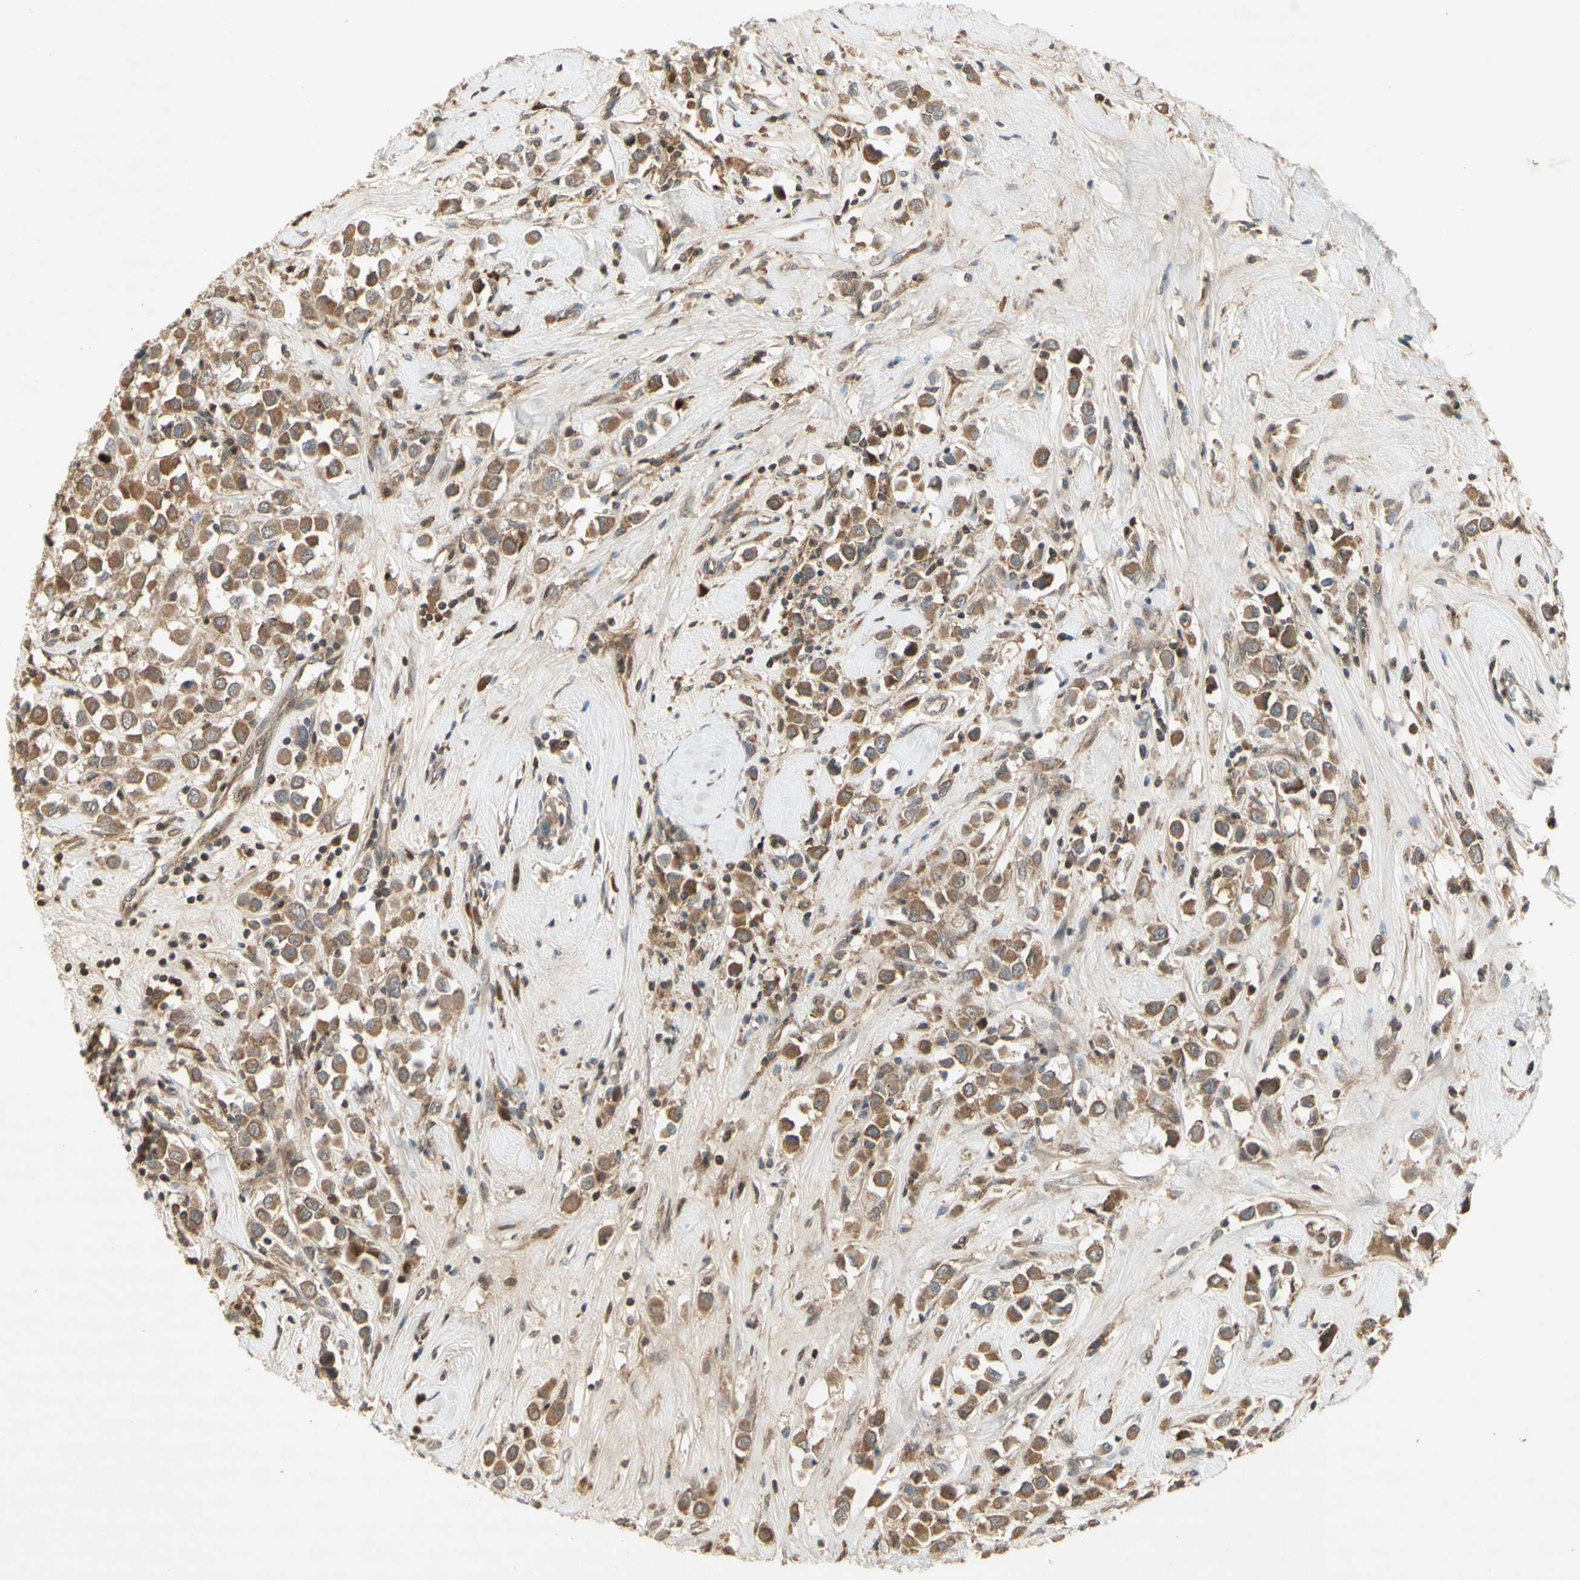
{"staining": {"intensity": "moderate", "quantity": ">75%", "location": "cytoplasmic/membranous"}, "tissue": "breast cancer", "cell_type": "Tumor cells", "image_type": "cancer", "snomed": [{"axis": "morphology", "description": "Duct carcinoma"}, {"axis": "topography", "description": "Breast"}], "caption": "IHC (DAB) staining of human invasive ductal carcinoma (breast) shows moderate cytoplasmic/membranous protein positivity in approximately >75% of tumor cells.", "gene": "NRG4", "patient": {"sex": "female", "age": 61}}